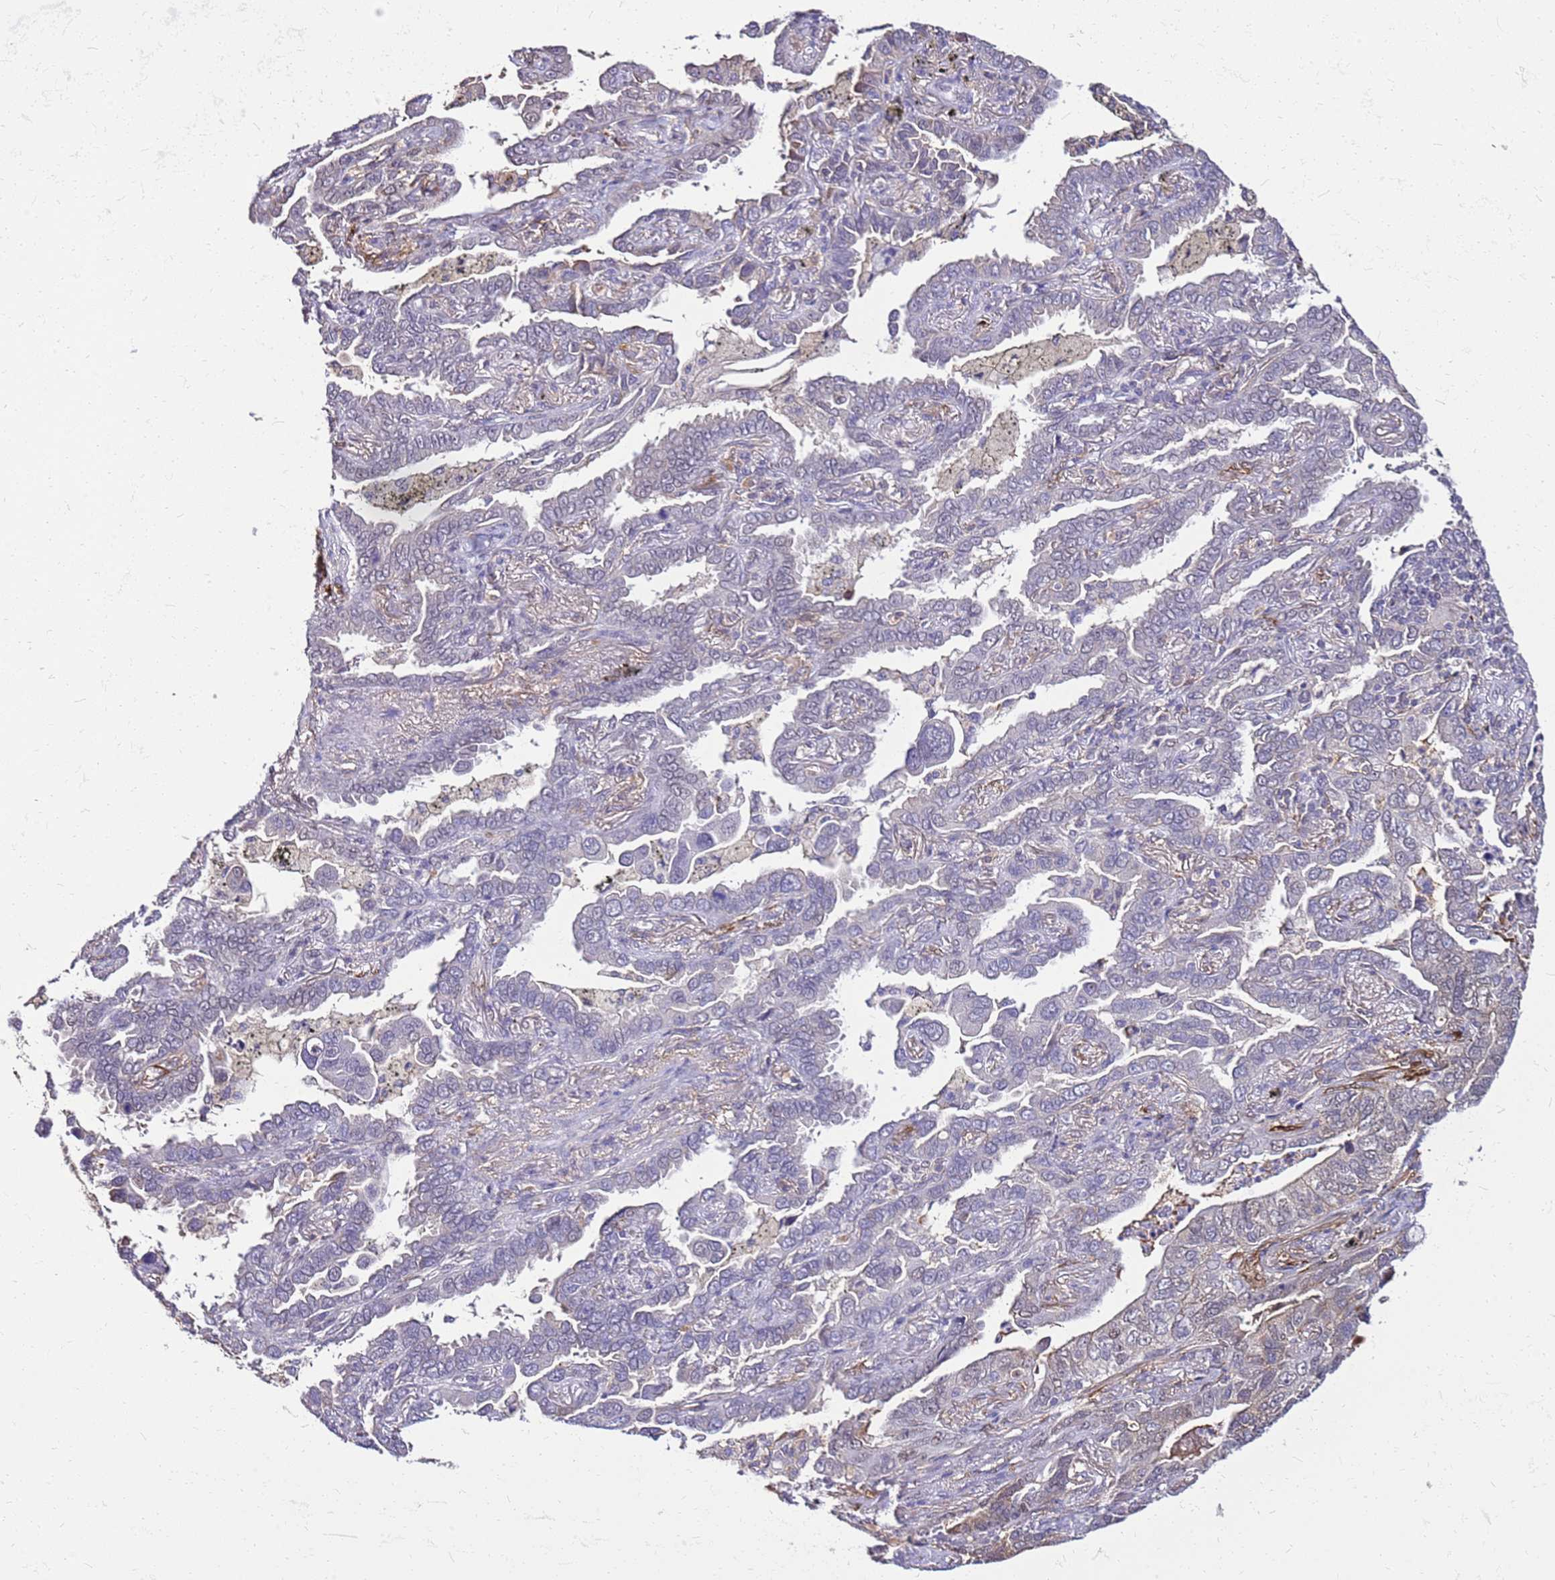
{"staining": {"intensity": "weak", "quantity": "<25%", "location": "cytoplasmic/membranous"}, "tissue": "lung cancer", "cell_type": "Tumor cells", "image_type": "cancer", "snomed": [{"axis": "morphology", "description": "Adenocarcinoma, NOS"}, {"axis": "topography", "description": "Lung"}], "caption": "Lung cancer was stained to show a protein in brown. There is no significant positivity in tumor cells.", "gene": "ALDH1A3", "patient": {"sex": "male", "age": 67}}